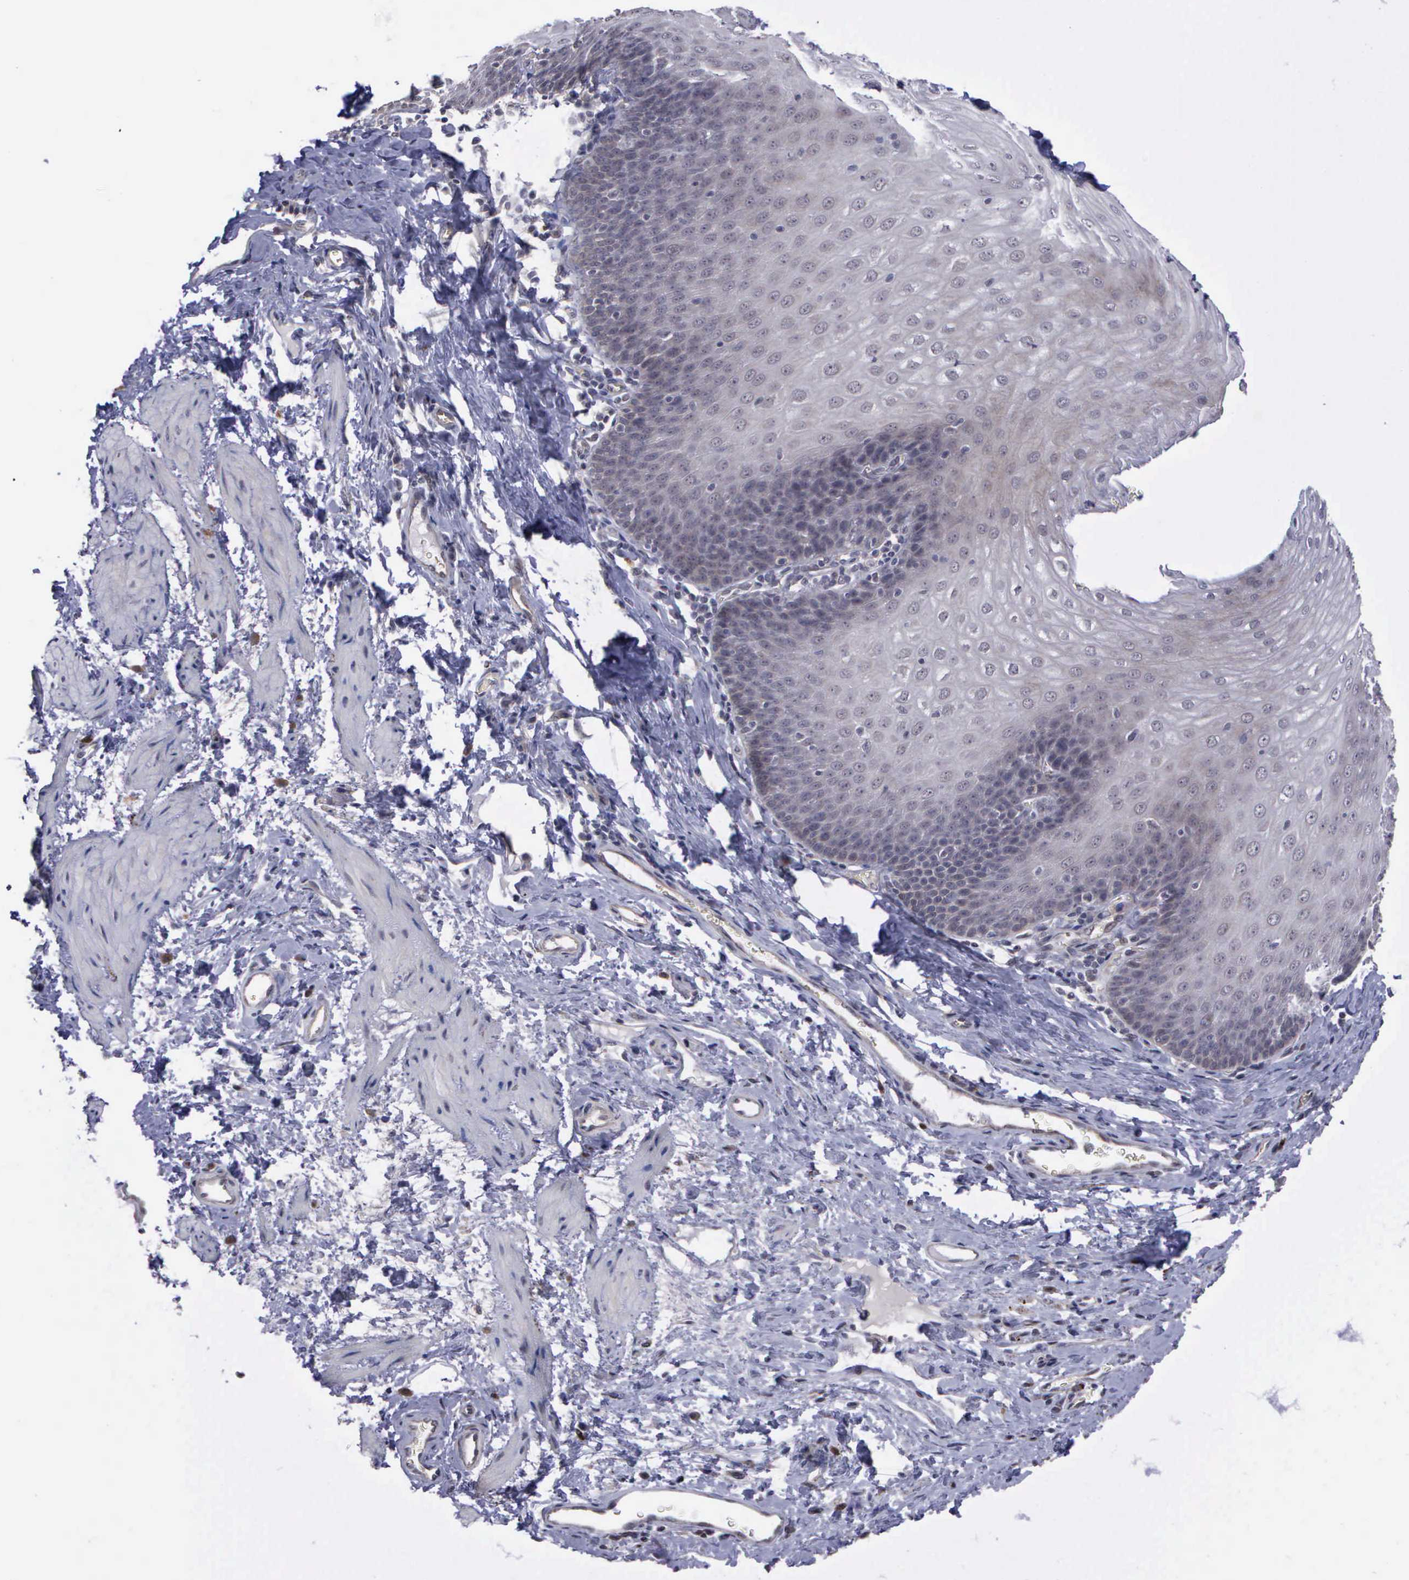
{"staining": {"intensity": "negative", "quantity": "none", "location": "none"}, "tissue": "esophagus", "cell_type": "Squamous epithelial cells", "image_type": "normal", "snomed": [{"axis": "morphology", "description": "Normal tissue, NOS"}, {"axis": "topography", "description": "Esophagus"}], "caption": "Squamous epithelial cells show no significant positivity in normal esophagus.", "gene": "MAP3K9", "patient": {"sex": "female", "age": 61}}